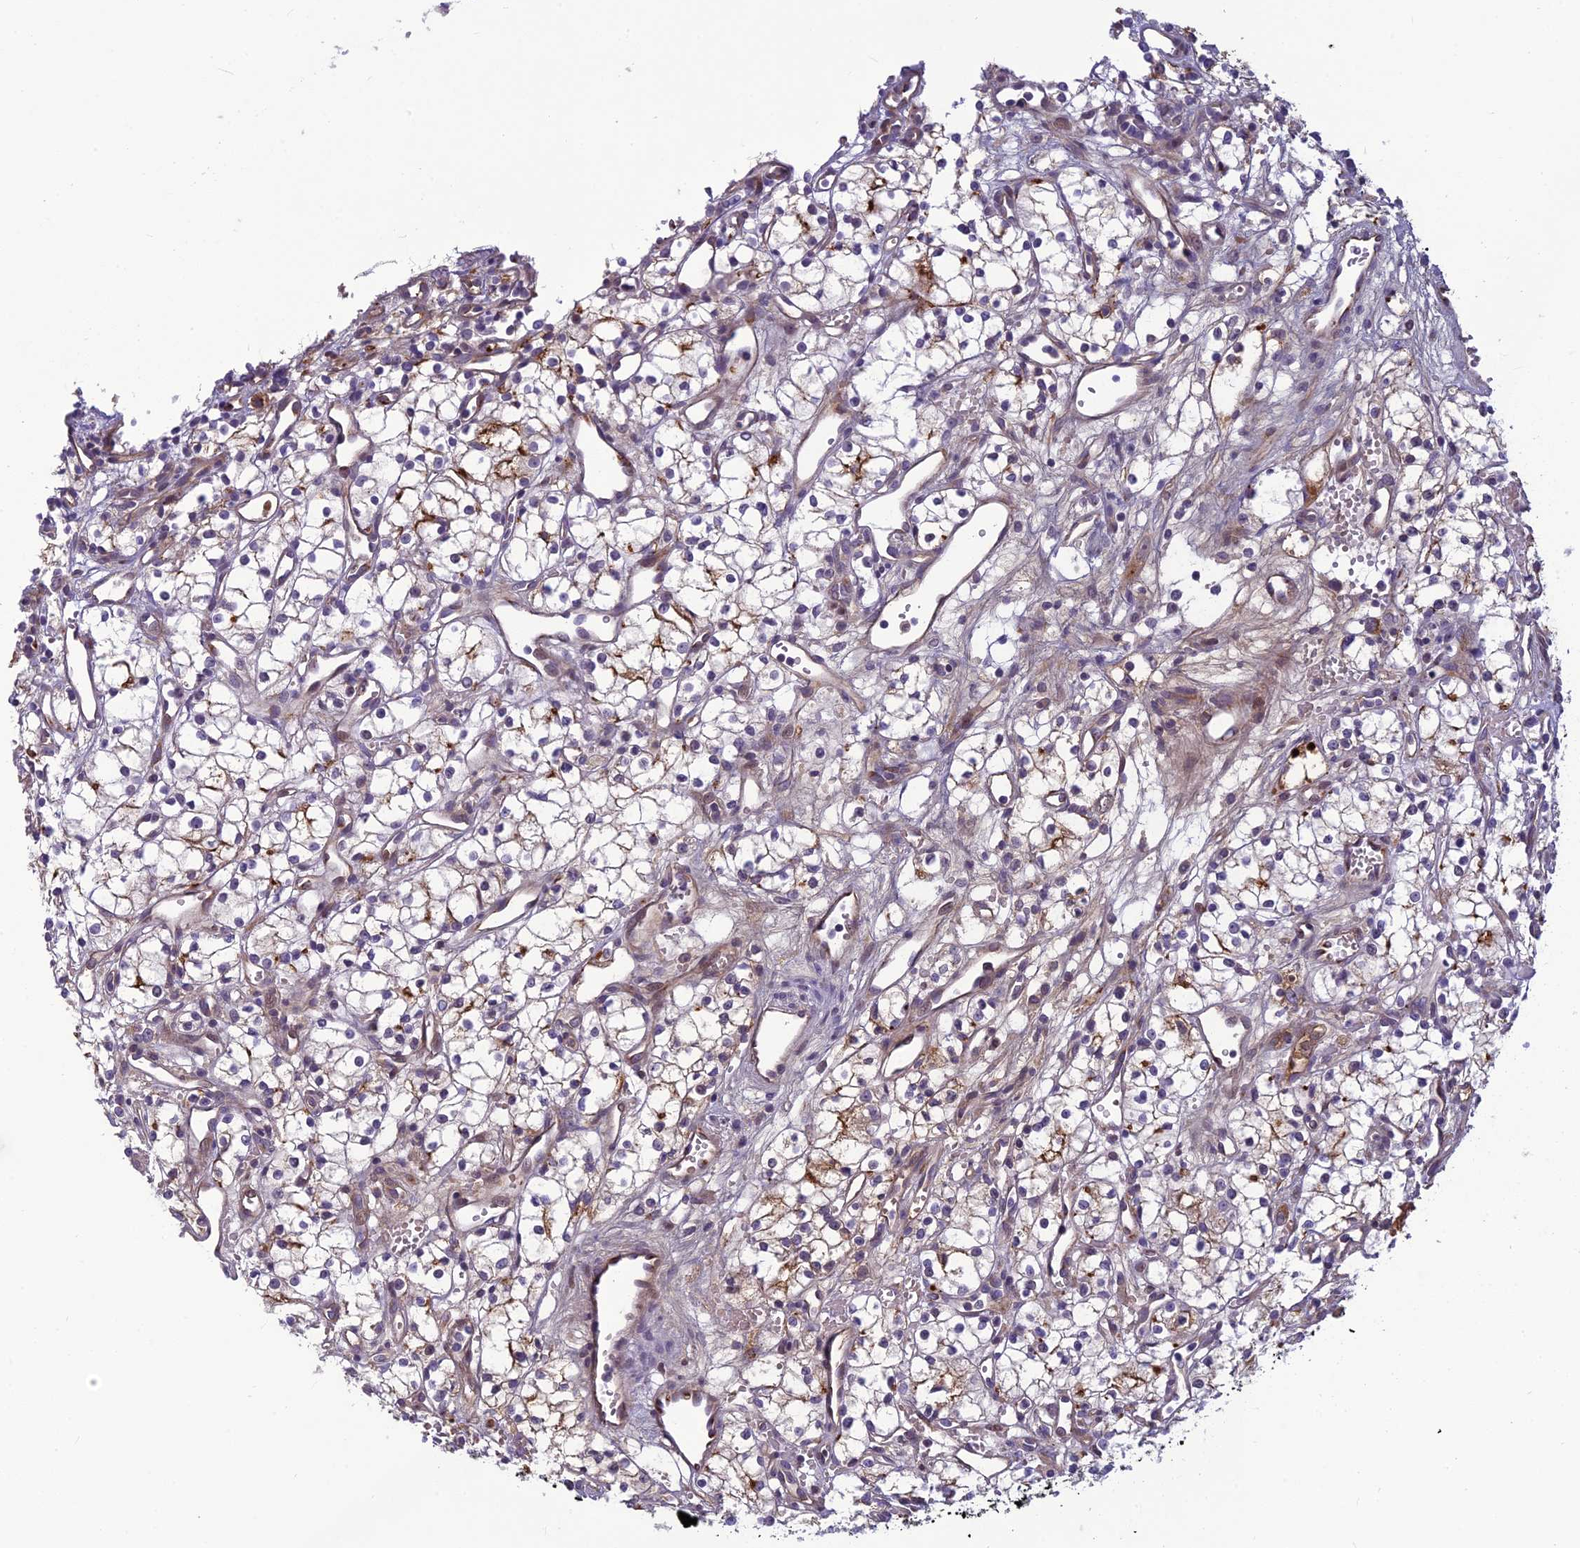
{"staining": {"intensity": "moderate", "quantity": "<25%", "location": "cytoplasmic/membranous"}, "tissue": "renal cancer", "cell_type": "Tumor cells", "image_type": "cancer", "snomed": [{"axis": "morphology", "description": "Adenocarcinoma, NOS"}, {"axis": "topography", "description": "Kidney"}], "caption": "Renal adenocarcinoma was stained to show a protein in brown. There is low levels of moderate cytoplasmic/membranous expression in approximately <25% of tumor cells.", "gene": "CLEC11A", "patient": {"sex": "male", "age": 59}}